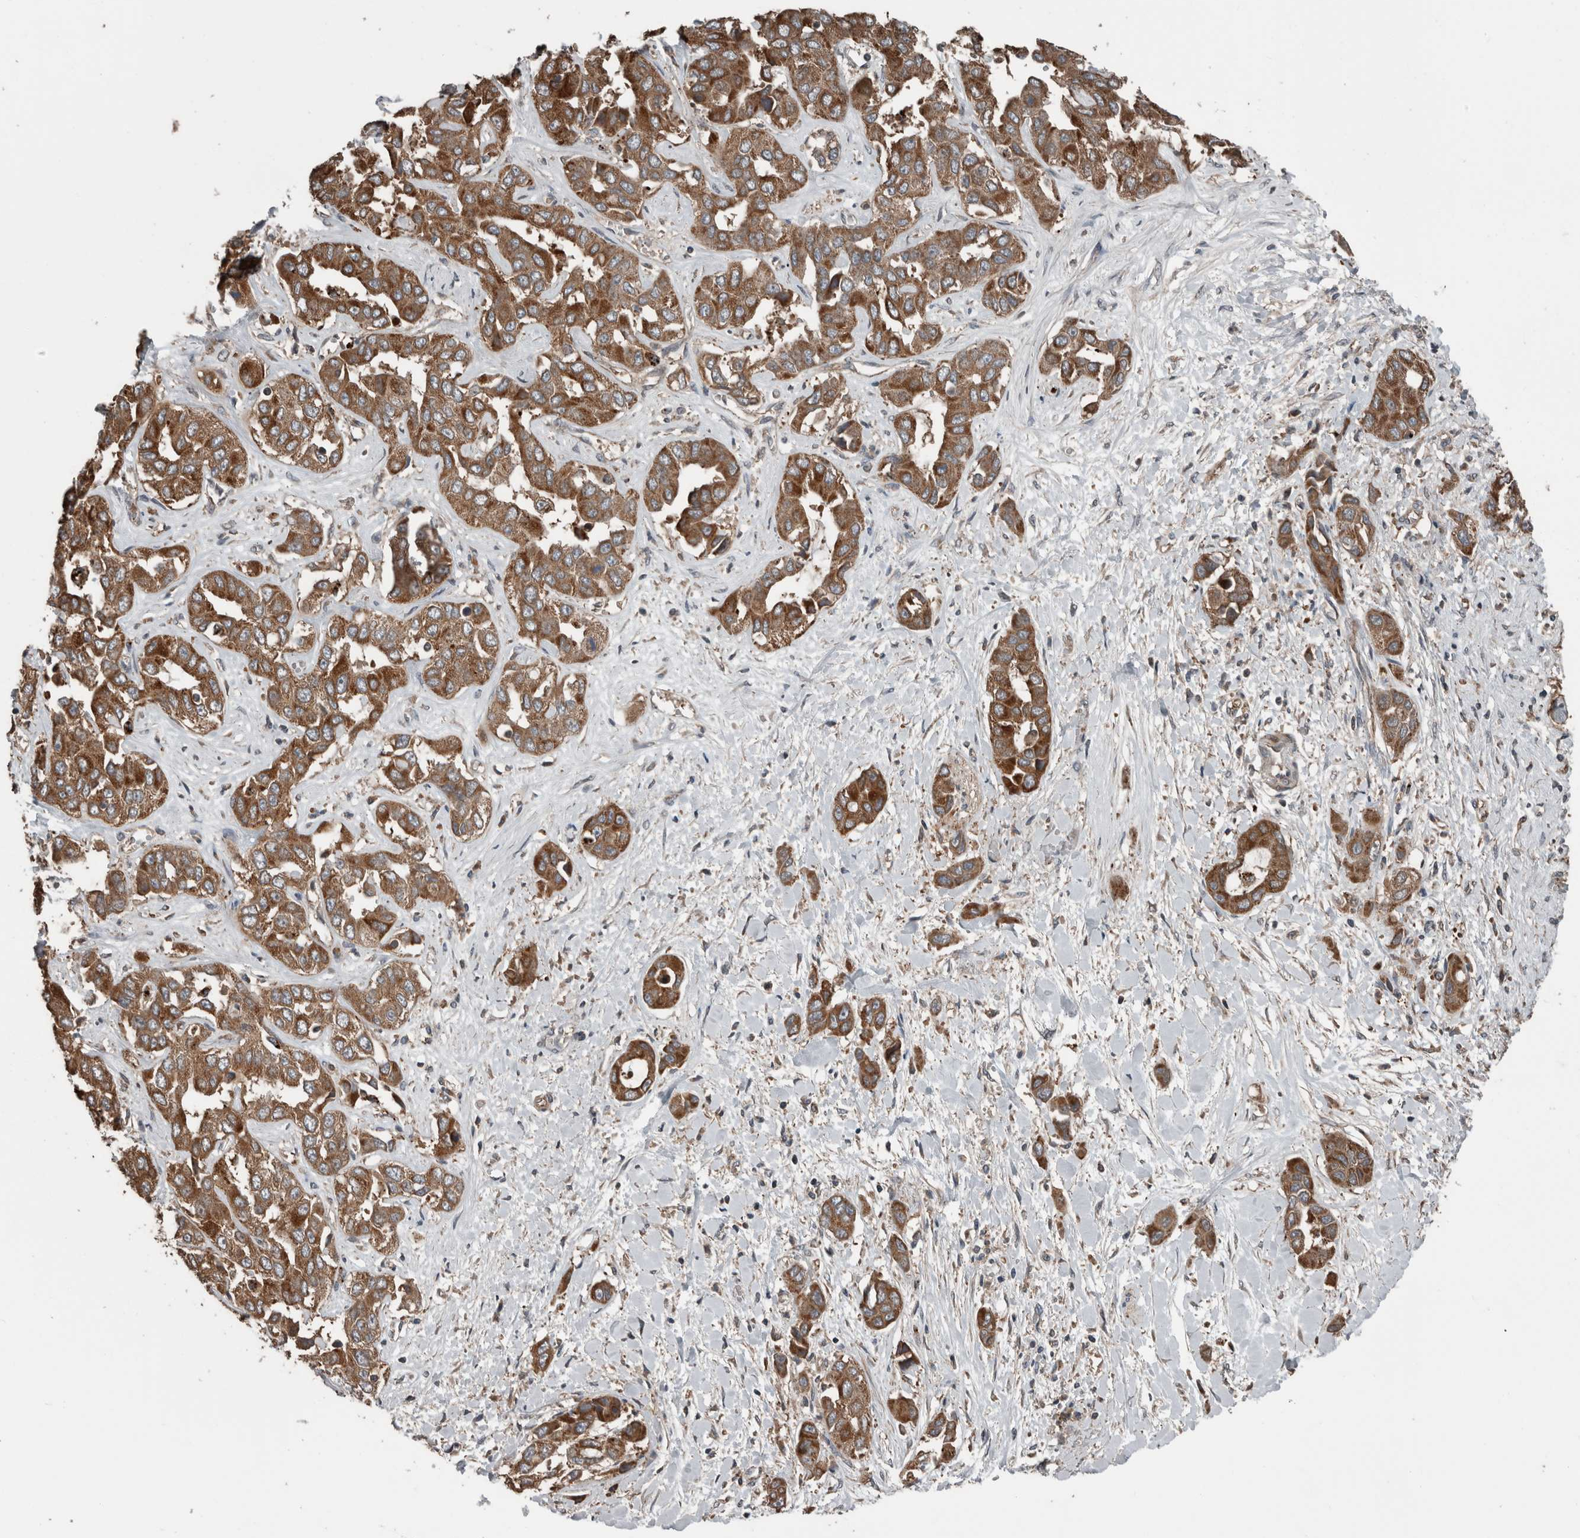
{"staining": {"intensity": "strong", "quantity": ">75%", "location": "cytoplasmic/membranous"}, "tissue": "liver cancer", "cell_type": "Tumor cells", "image_type": "cancer", "snomed": [{"axis": "morphology", "description": "Cholangiocarcinoma"}, {"axis": "topography", "description": "Liver"}], "caption": "Liver cholangiocarcinoma tissue displays strong cytoplasmic/membranous expression in approximately >75% of tumor cells", "gene": "RIOK3", "patient": {"sex": "female", "age": 52}}